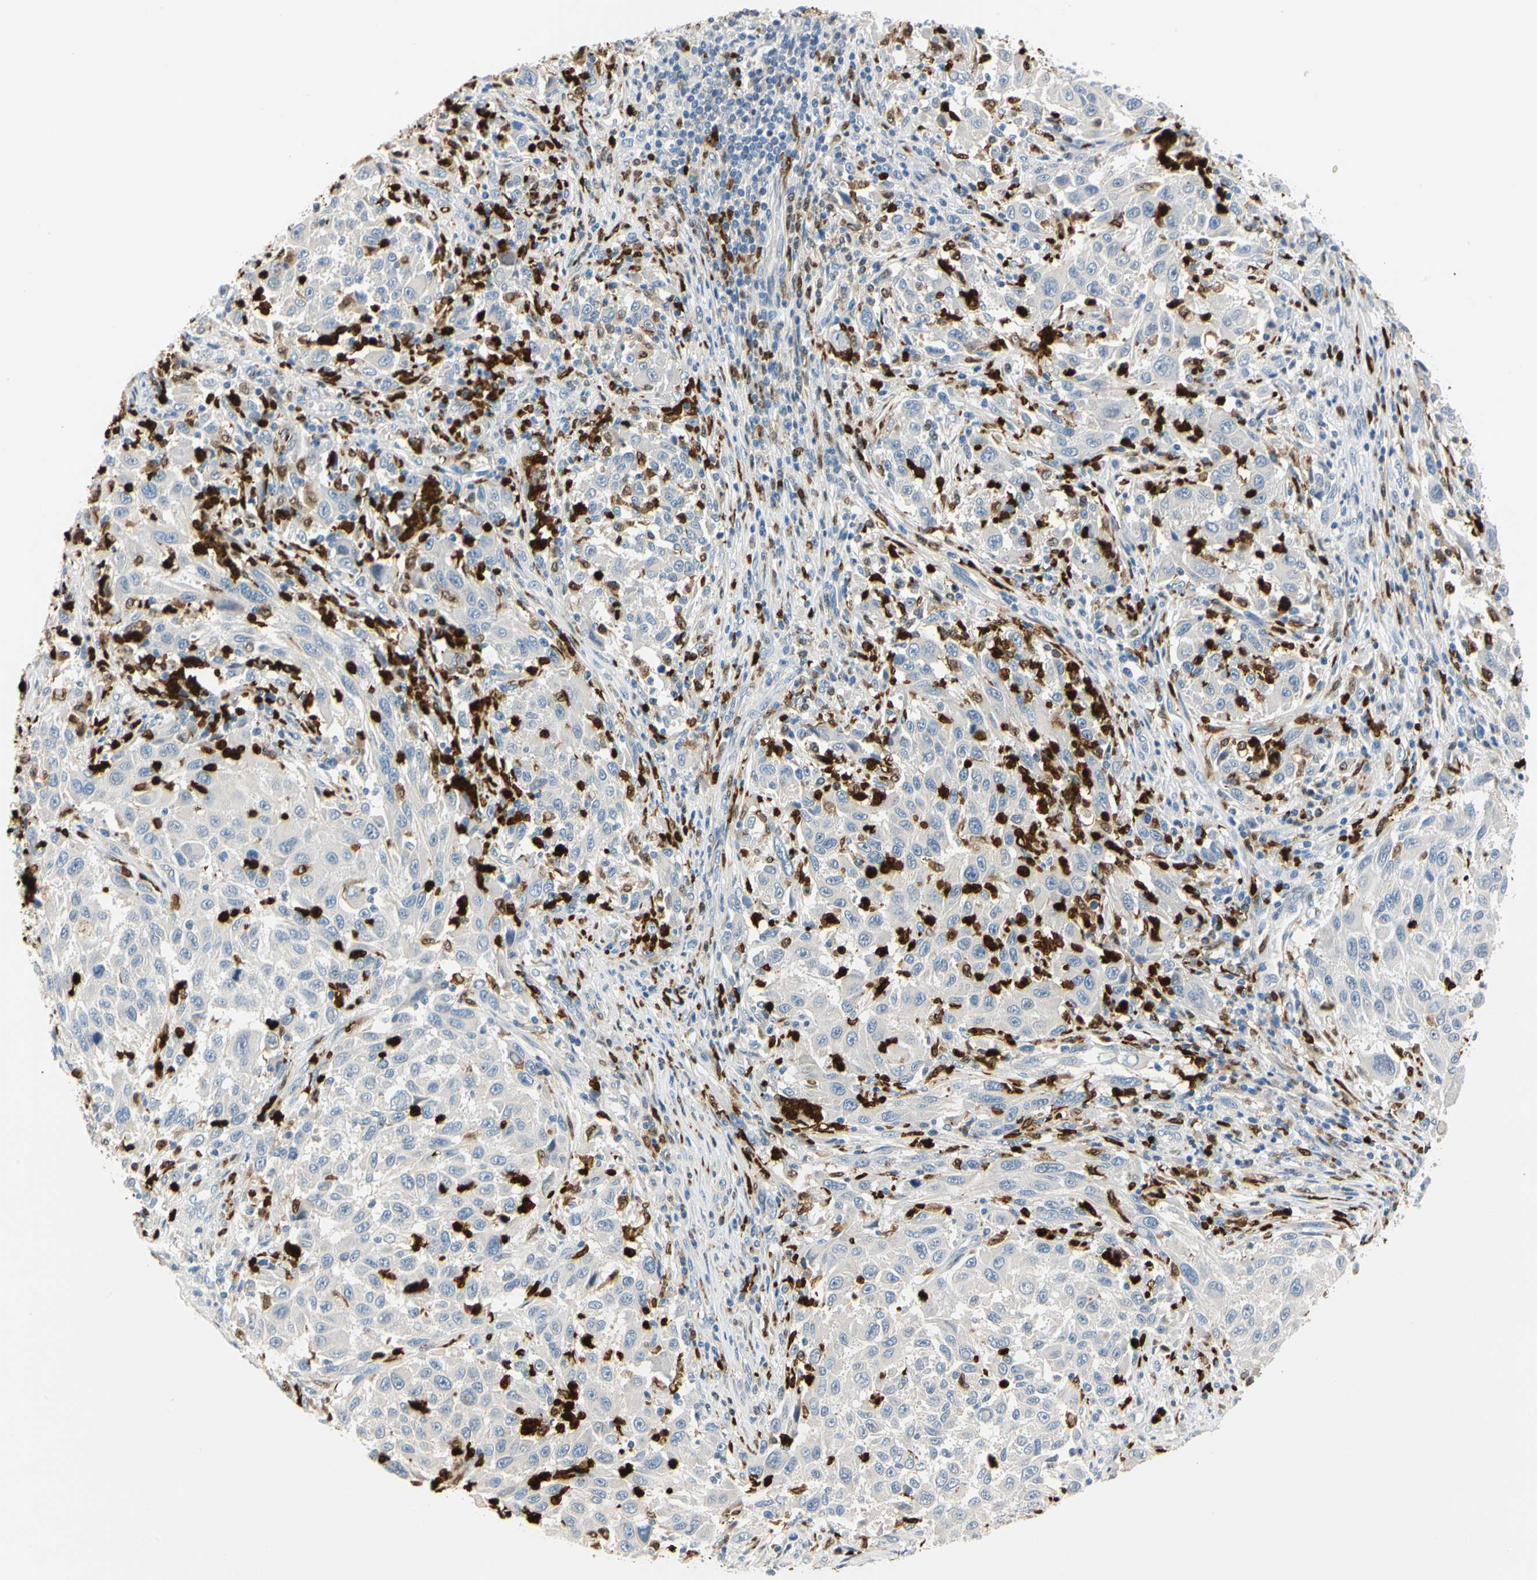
{"staining": {"intensity": "negative", "quantity": "none", "location": "none"}, "tissue": "melanoma", "cell_type": "Tumor cells", "image_type": "cancer", "snomed": [{"axis": "morphology", "description": "Malignant melanoma, Metastatic site"}, {"axis": "topography", "description": "Lymph node"}], "caption": "Micrograph shows no significant protein expression in tumor cells of melanoma. (DAB (3,3'-diaminobenzidine) IHC with hematoxylin counter stain).", "gene": "TRAF5", "patient": {"sex": "male", "age": 61}}